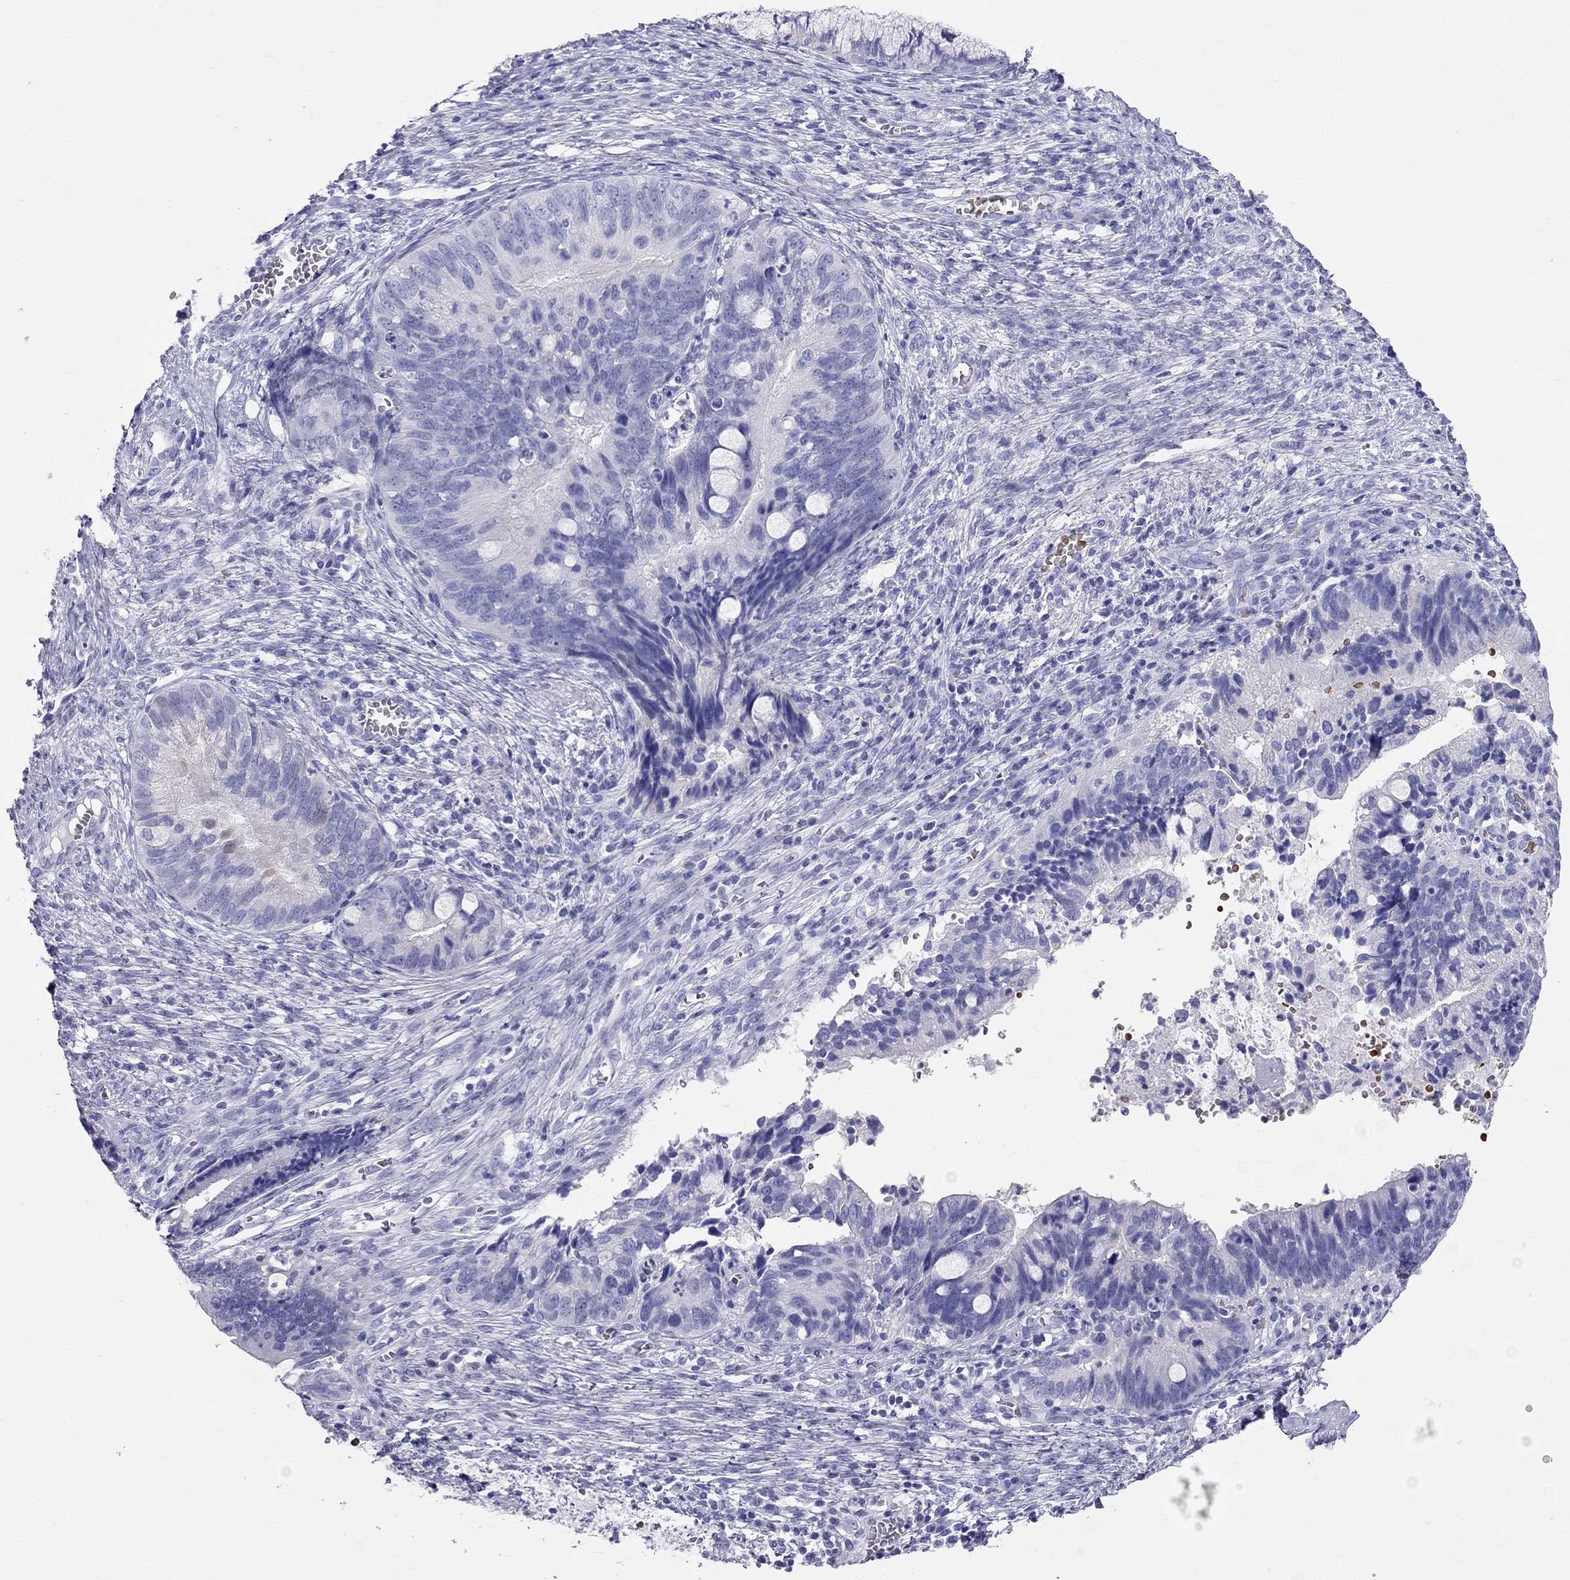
{"staining": {"intensity": "negative", "quantity": "none", "location": "none"}, "tissue": "cervical cancer", "cell_type": "Tumor cells", "image_type": "cancer", "snomed": [{"axis": "morphology", "description": "Adenocarcinoma, NOS"}, {"axis": "topography", "description": "Cervix"}], "caption": "Protein analysis of cervical cancer (adenocarcinoma) demonstrates no significant expression in tumor cells.", "gene": "DNAAF6", "patient": {"sex": "female", "age": 42}}